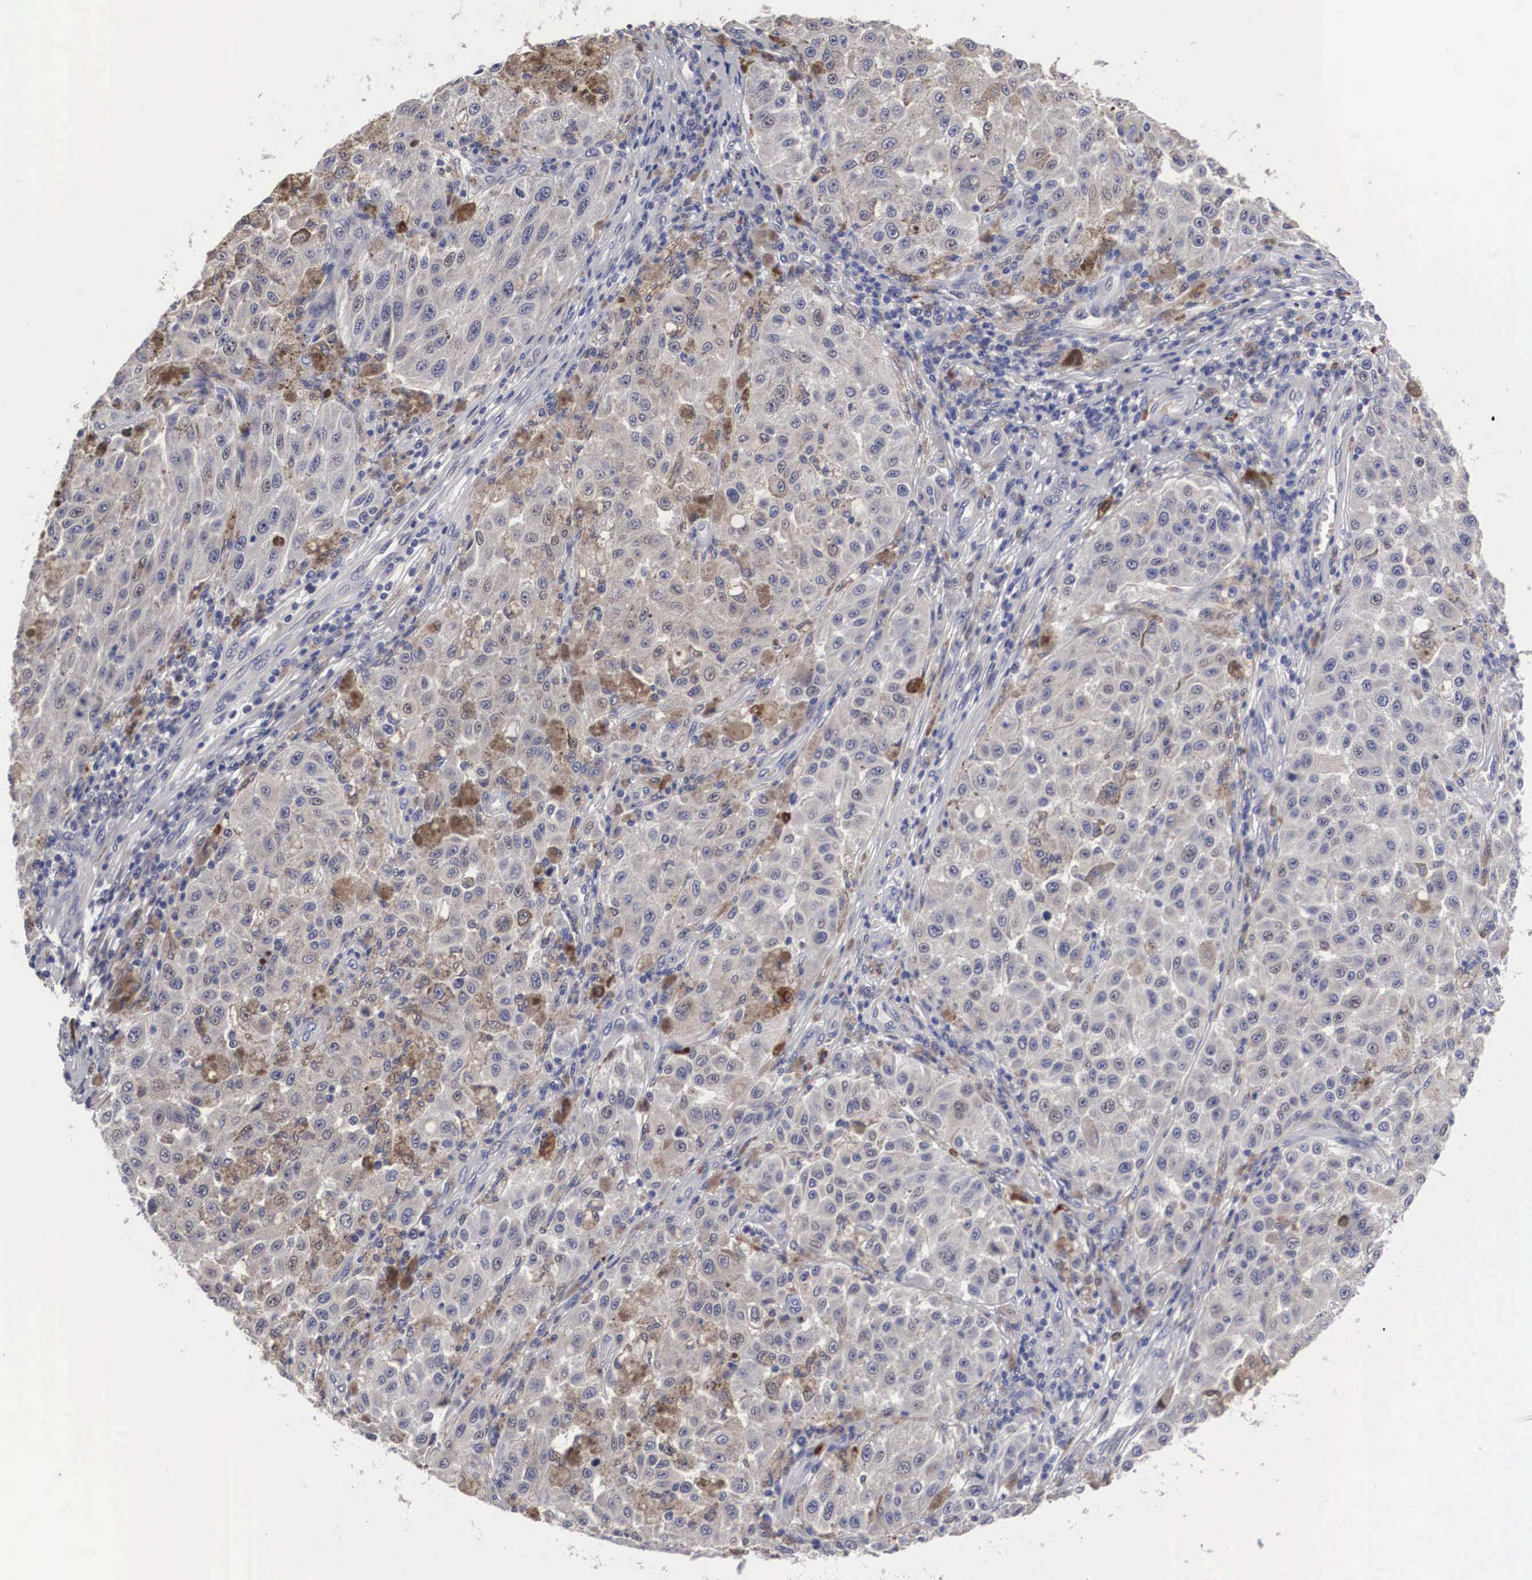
{"staining": {"intensity": "weak", "quantity": "25%-75%", "location": "cytoplasmic/membranous"}, "tissue": "melanoma", "cell_type": "Tumor cells", "image_type": "cancer", "snomed": [{"axis": "morphology", "description": "Malignant melanoma, NOS"}, {"axis": "topography", "description": "Skin"}], "caption": "A low amount of weak cytoplasmic/membranous positivity is appreciated in about 25%-75% of tumor cells in malignant melanoma tissue.", "gene": "HMOX1", "patient": {"sex": "female", "age": 64}}